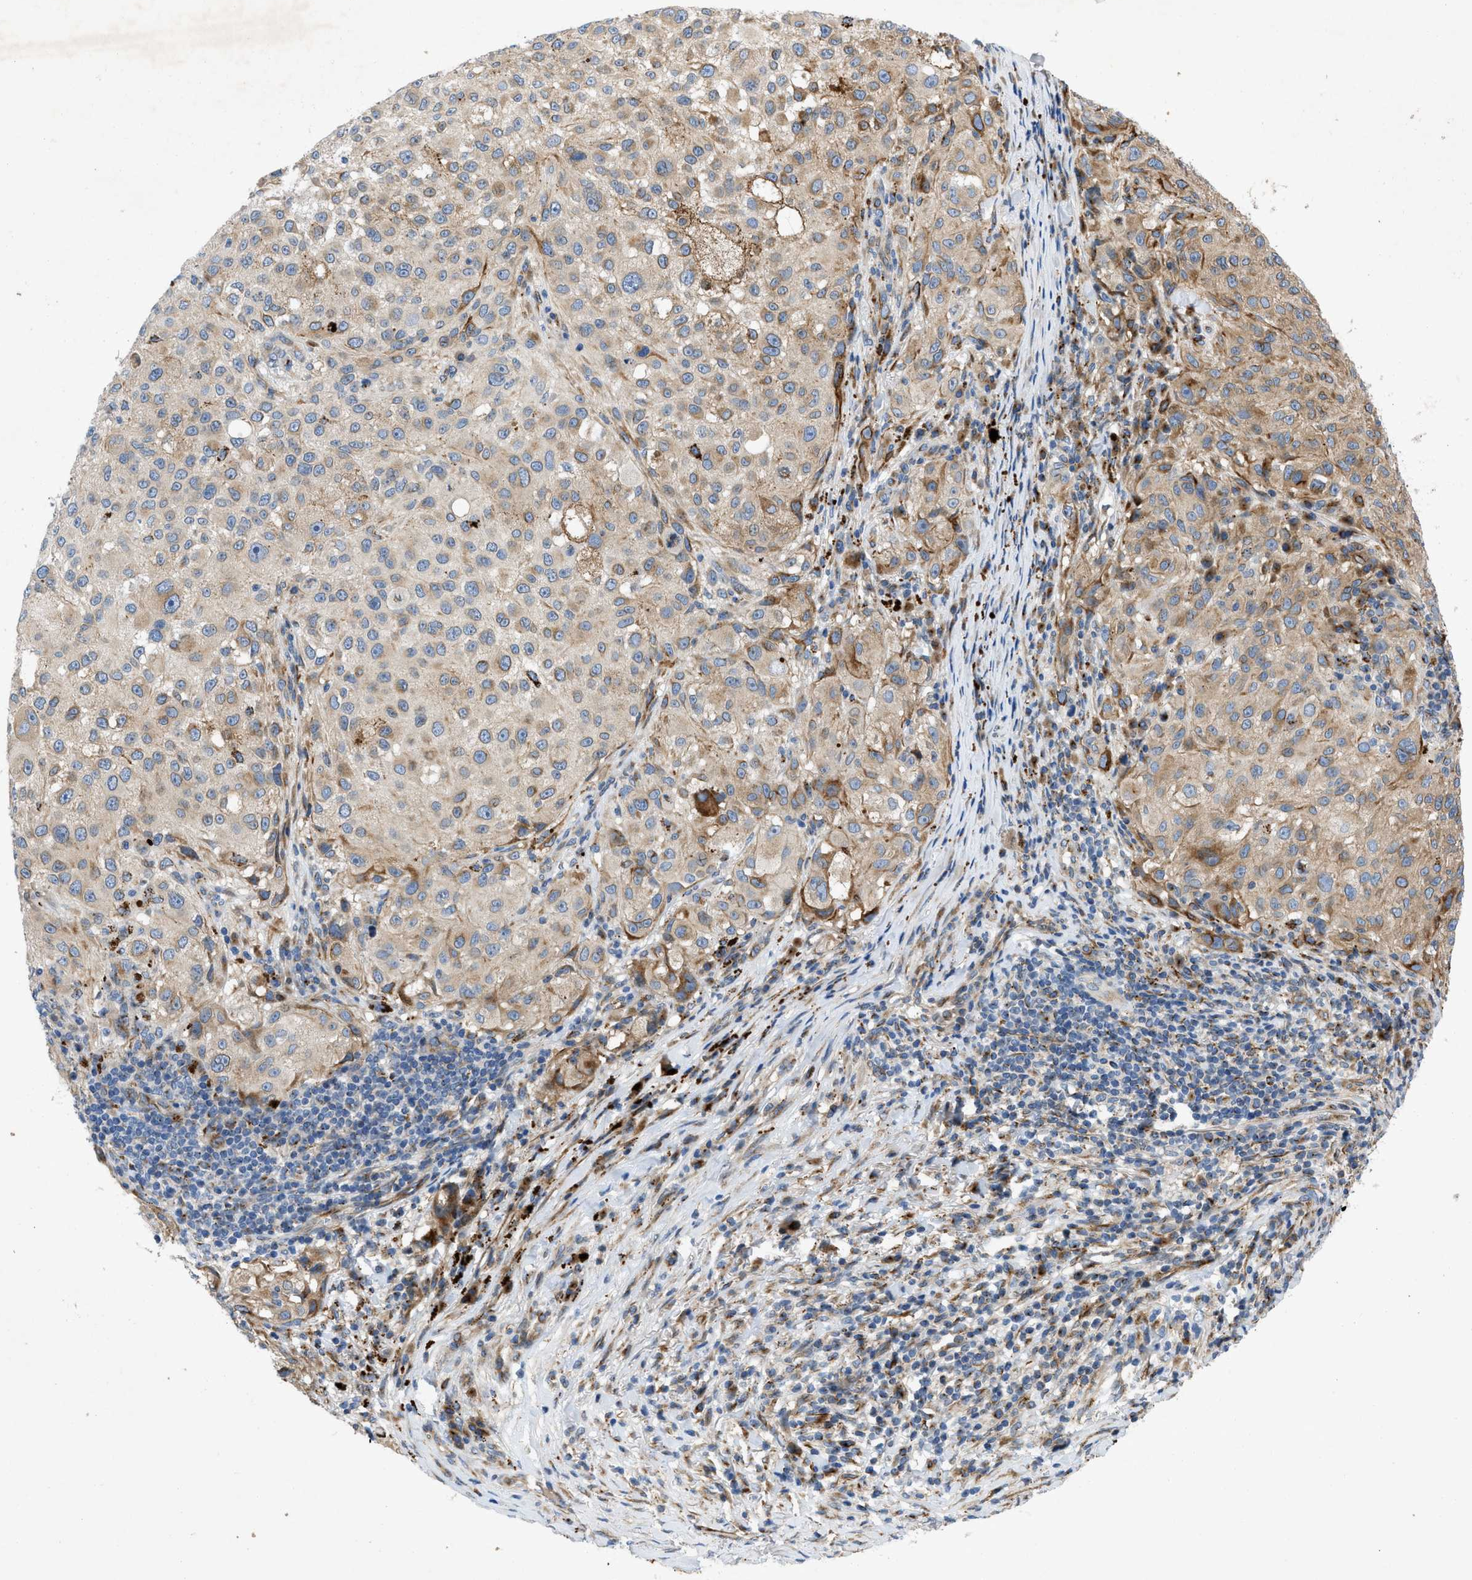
{"staining": {"intensity": "weak", "quantity": "25%-75%", "location": "cytoplasmic/membranous"}, "tissue": "melanoma", "cell_type": "Tumor cells", "image_type": "cancer", "snomed": [{"axis": "morphology", "description": "Necrosis, NOS"}, {"axis": "morphology", "description": "Malignant melanoma, NOS"}, {"axis": "topography", "description": "Skin"}], "caption": "Malignant melanoma stained with a protein marker reveals weak staining in tumor cells.", "gene": "TMEM248", "patient": {"sex": "female", "age": 87}}